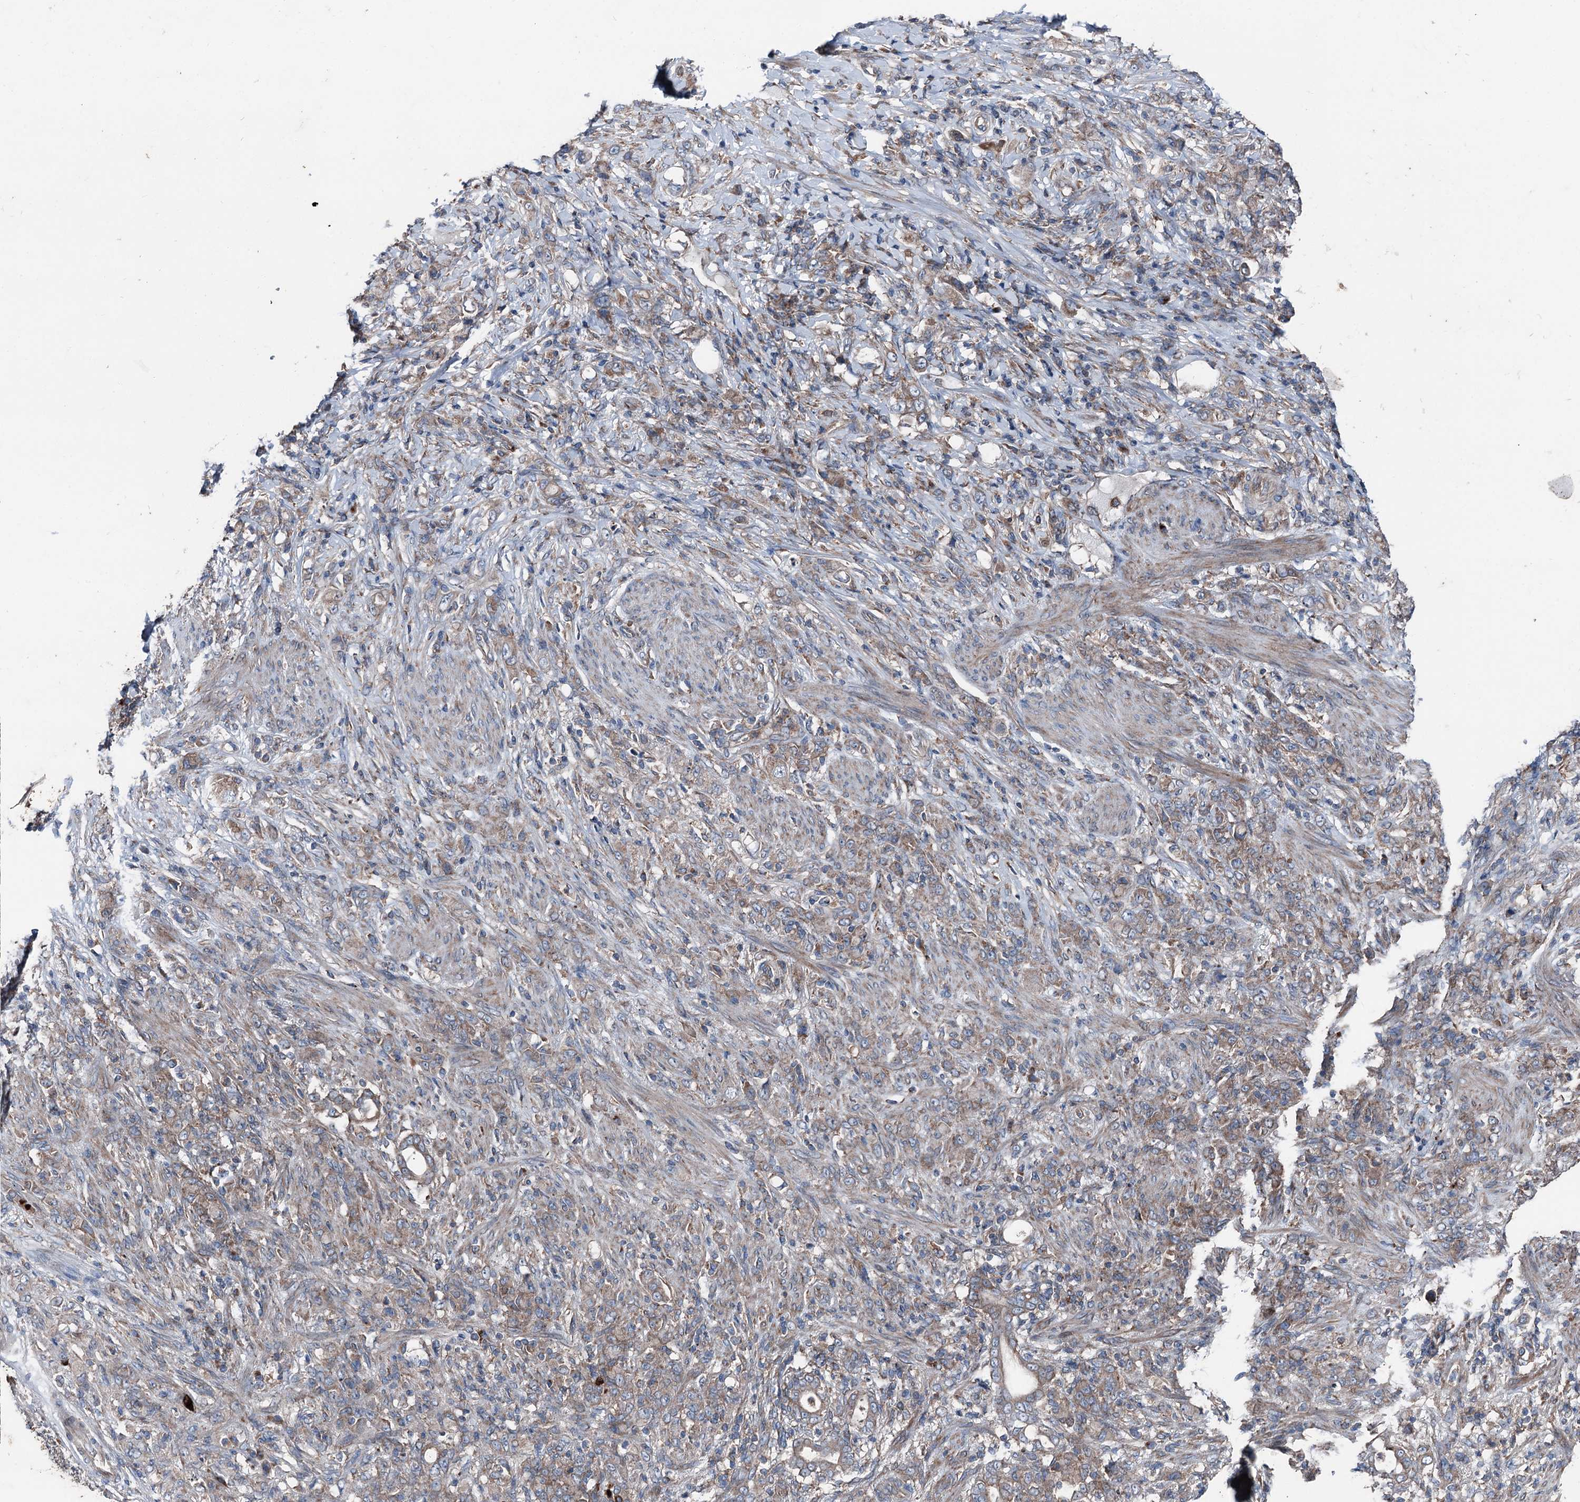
{"staining": {"intensity": "weak", "quantity": "25%-75%", "location": "cytoplasmic/membranous"}, "tissue": "stomach cancer", "cell_type": "Tumor cells", "image_type": "cancer", "snomed": [{"axis": "morphology", "description": "Adenocarcinoma, NOS"}, {"axis": "topography", "description": "Stomach"}], "caption": "Immunohistochemical staining of human stomach adenocarcinoma reveals low levels of weak cytoplasmic/membranous staining in approximately 25%-75% of tumor cells.", "gene": "RUFY1", "patient": {"sex": "female", "age": 79}}